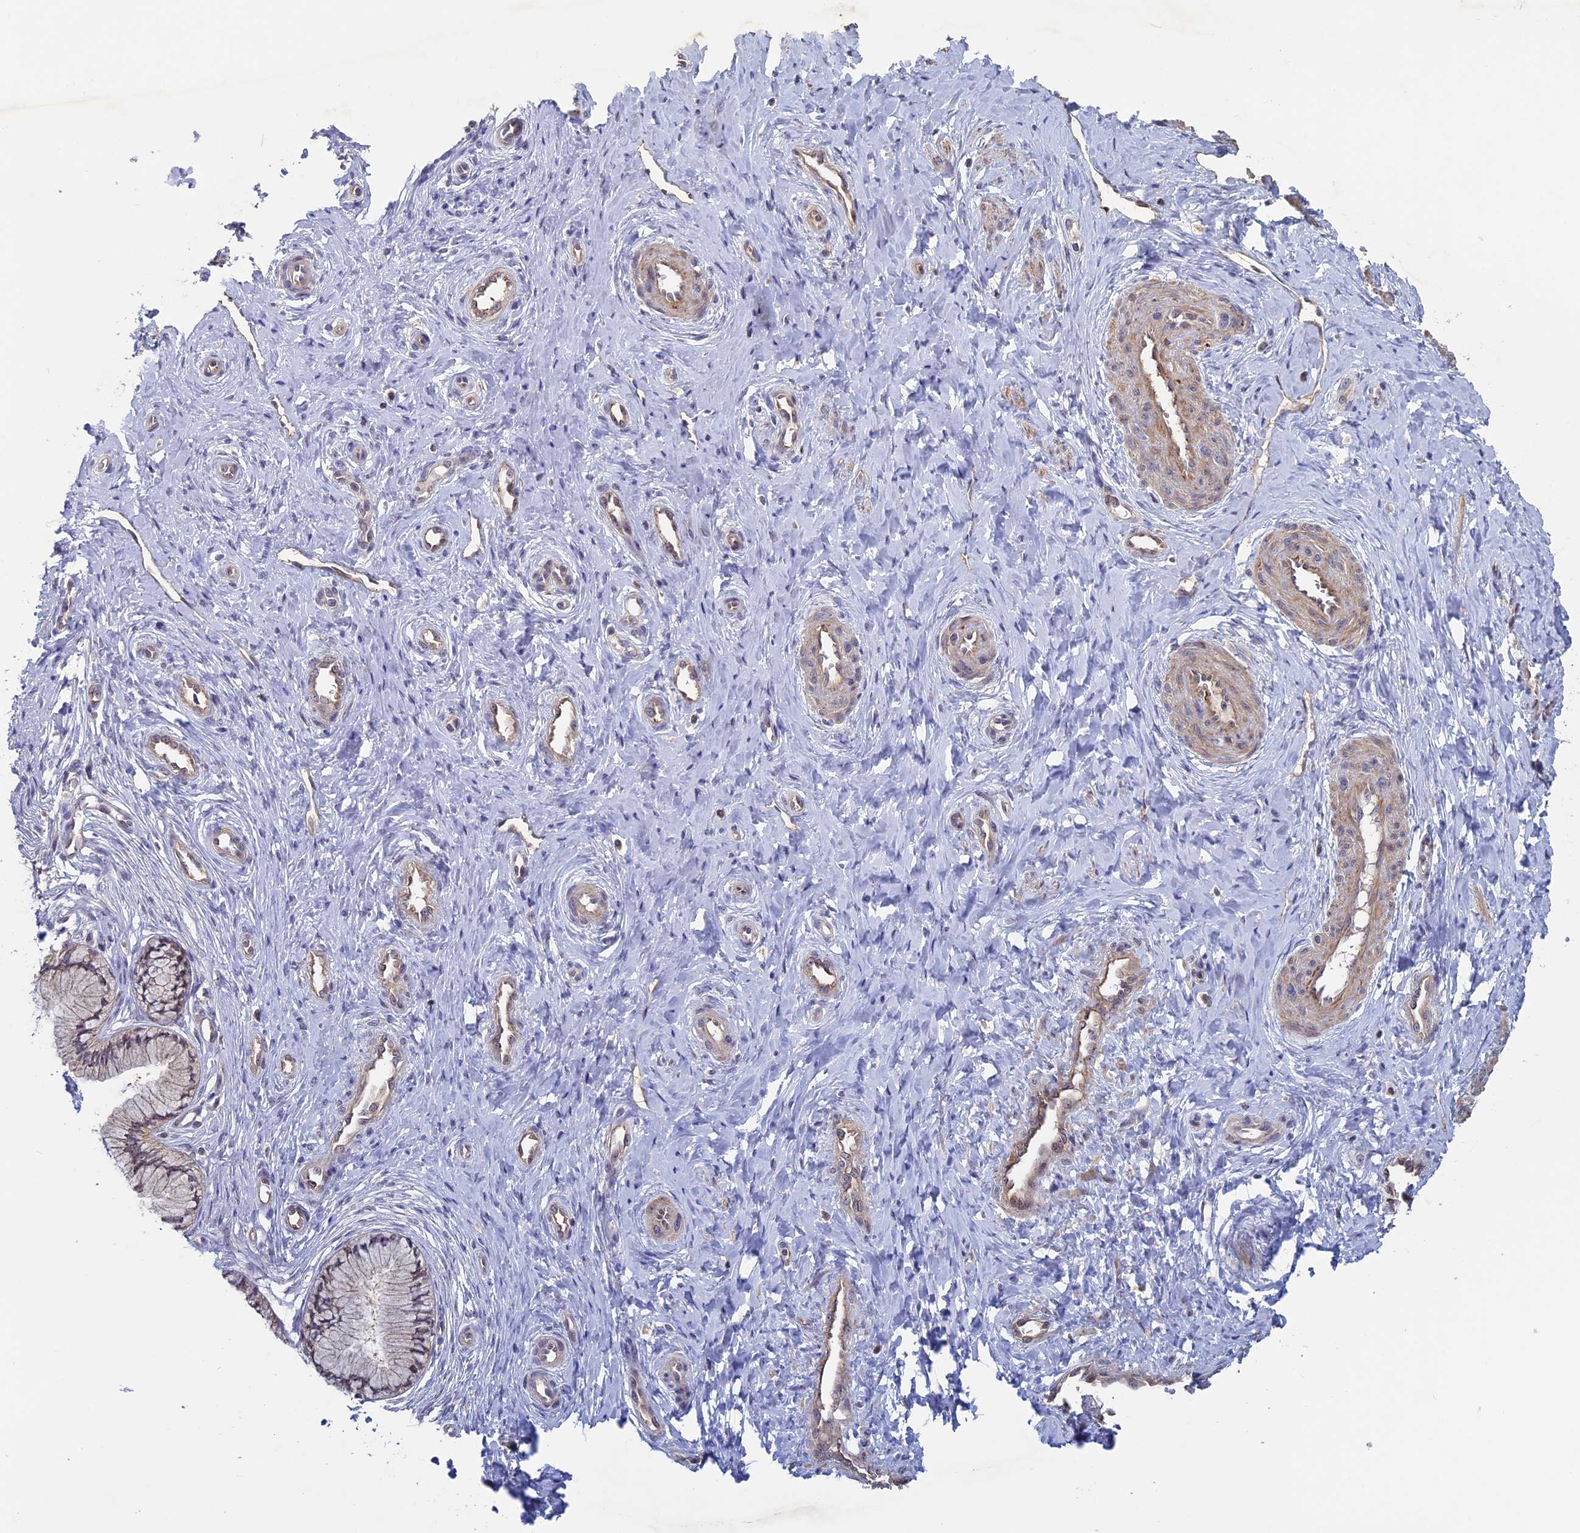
{"staining": {"intensity": "moderate", "quantity": "25%-75%", "location": "cytoplasmic/membranous,nuclear"}, "tissue": "cervix", "cell_type": "Glandular cells", "image_type": "normal", "snomed": [{"axis": "morphology", "description": "Normal tissue, NOS"}, {"axis": "topography", "description": "Cervix"}], "caption": "Approximately 25%-75% of glandular cells in normal human cervix display moderate cytoplasmic/membranous,nuclear protein positivity as visualized by brown immunohistochemical staining.", "gene": "FAM98C", "patient": {"sex": "female", "age": 36}}